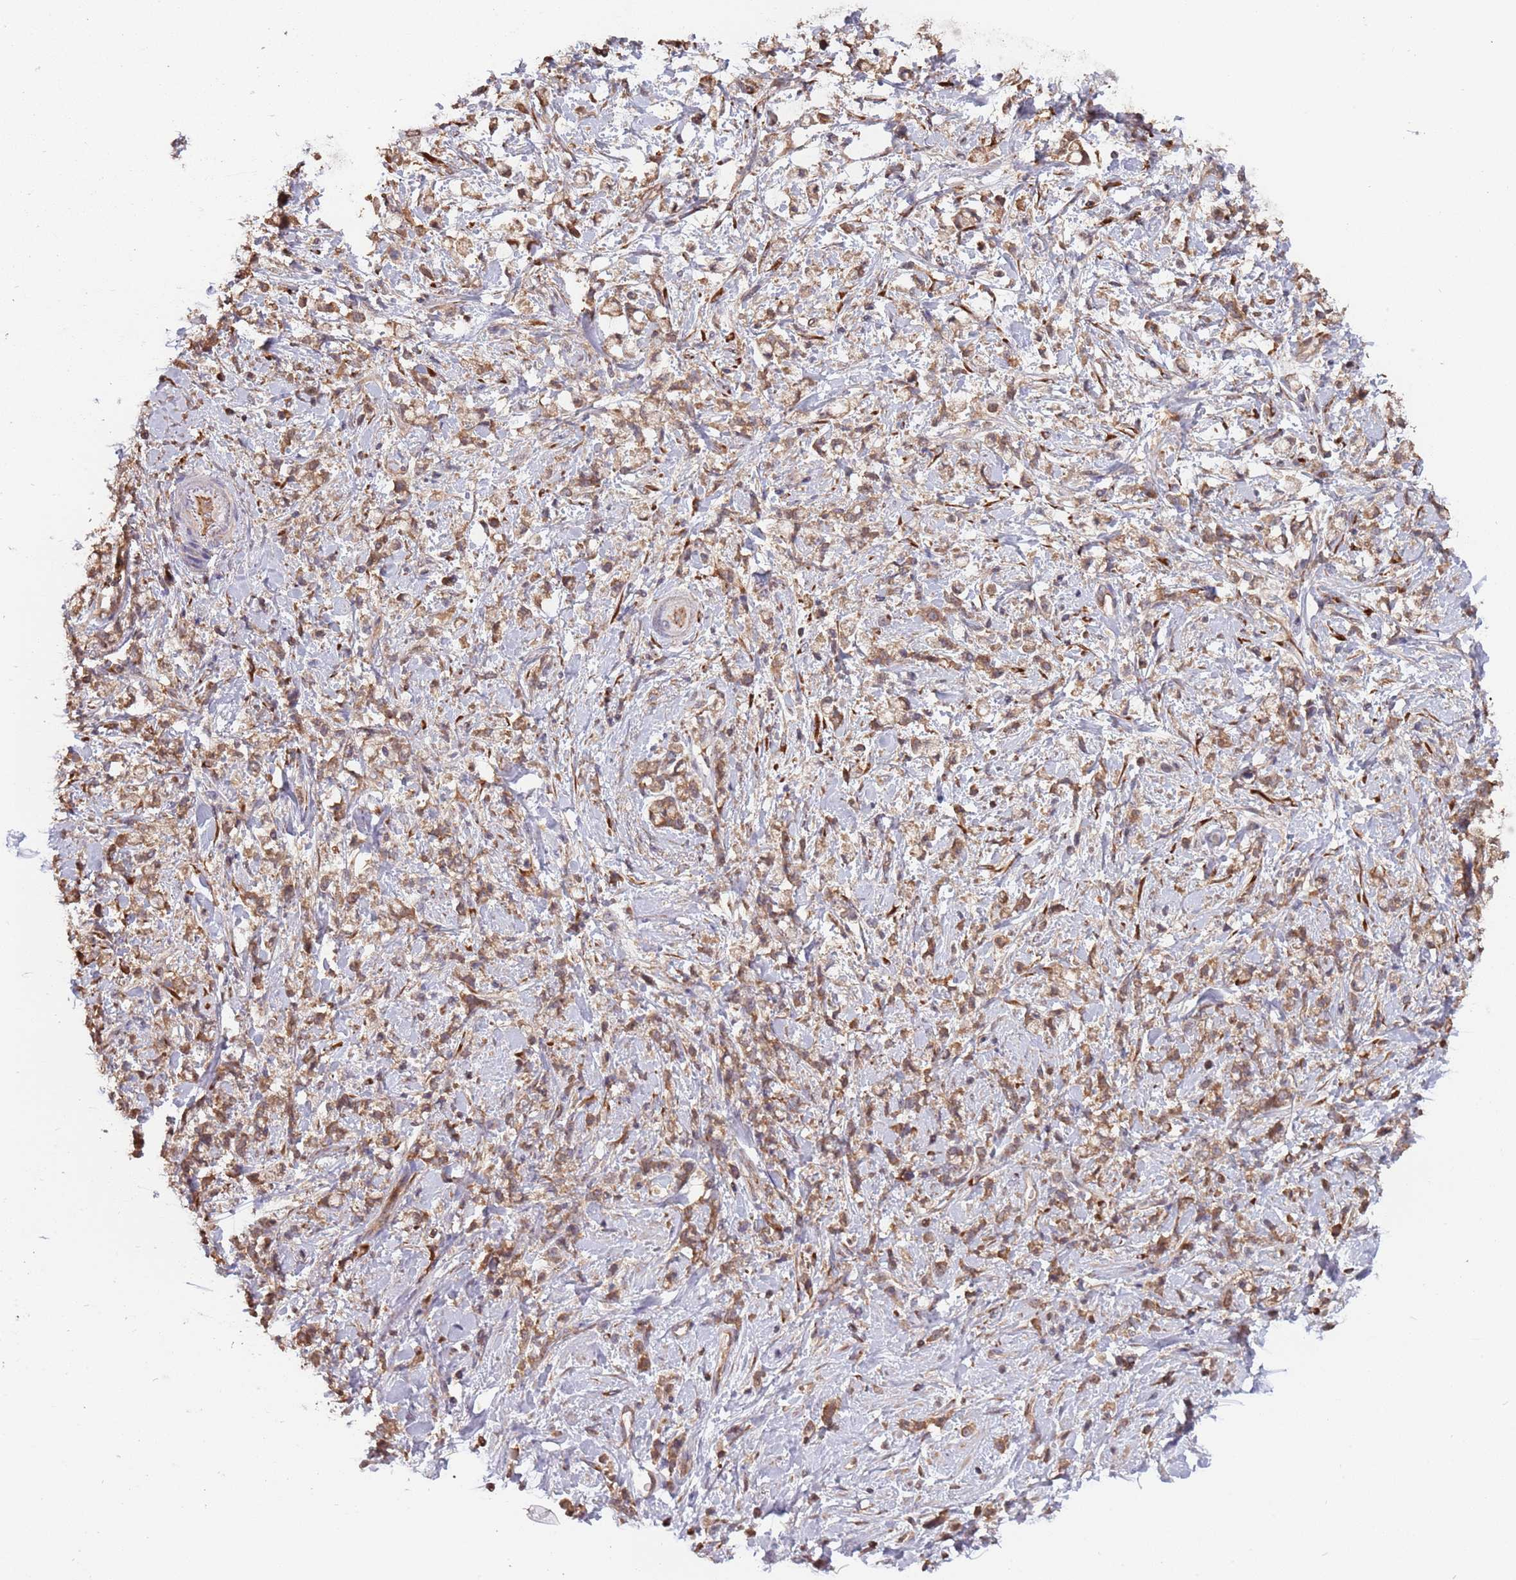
{"staining": {"intensity": "moderate", "quantity": ">75%", "location": "cytoplasmic/membranous"}, "tissue": "stomach cancer", "cell_type": "Tumor cells", "image_type": "cancer", "snomed": [{"axis": "morphology", "description": "Adenocarcinoma, NOS"}, {"axis": "topography", "description": "Stomach"}], "caption": "Immunohistochemistry (IHC) of human adenocarcinoma (stomach) shows medium levels of moderate cytoplasmic/membranous staining in approximately >75% of tumor cells. (DAB (3,3'-diaminobenzidine) = brown stain, brightfield microscopy at high magnification).", "gene": "COG4", "patient": {"sex": "female", "age": 60}}